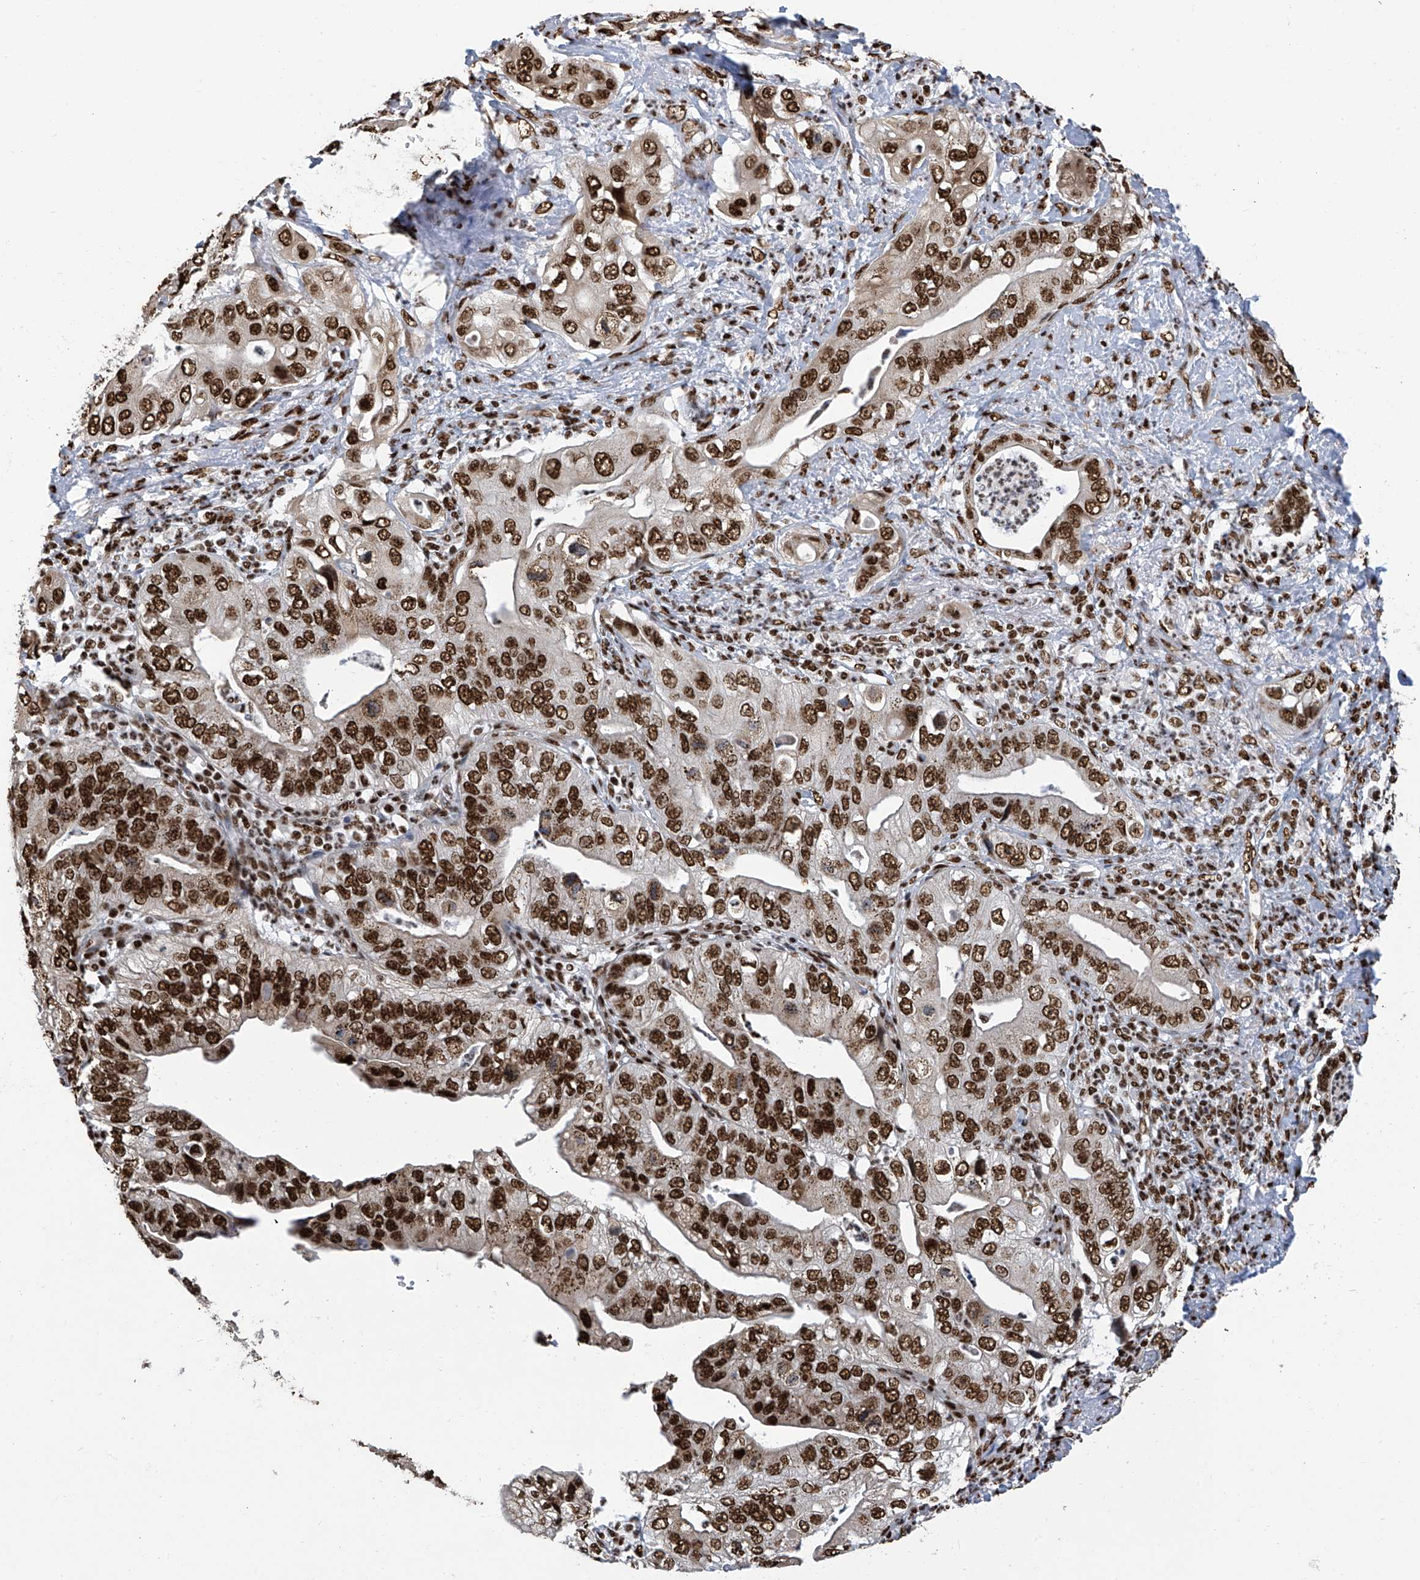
{"staining": {"intensity": "strong", "quantity": ">75%", "location": "nuclear"}, "tissue": "pancreatic cancer", "cell_type": "Tumor cells", "image_type": "cancer", "snomed": [{"axis": "morphology", "description": "Adenocarcinoma, NOS"}, {"axis": "topography", "description": "Pancreas"}], "caption": "Brown immunohistochemical staining in human pancreatic cancer (adenocarcinoma) displays strong nuclear expression in about >75% of tumor cells.", "gene": "APLF", "patient": {"sex": "female", "age": 78}}